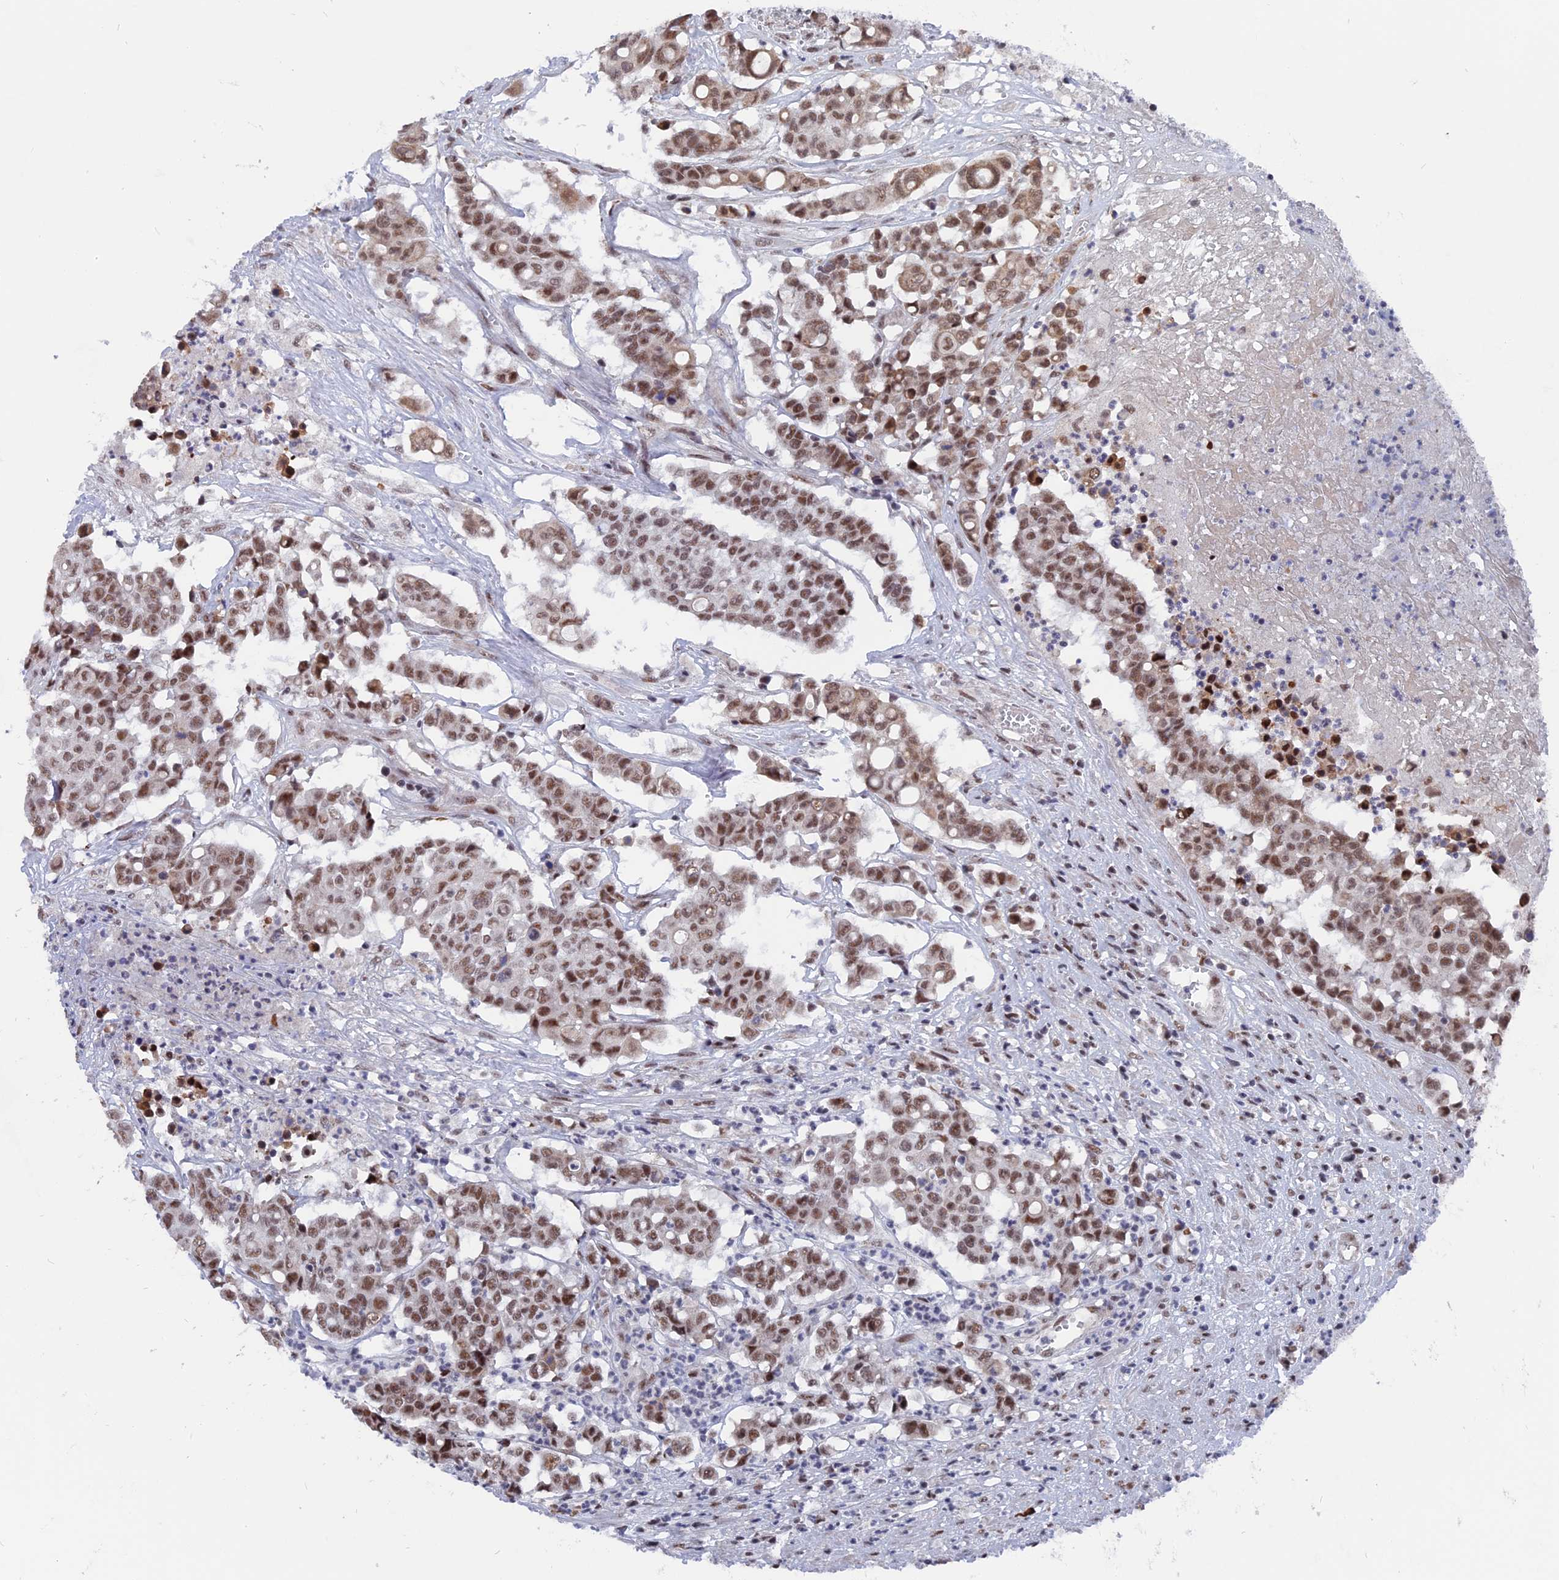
{"staining": {"intensity": "moderate", "quantity": ">75%", "location": "nuclear"}, "tissue": "colorectal cancer", "cell_type": "Tumor cells", "image_type": "cancer", "snomed": [{"axis": "morphology", "description": "Adenocarcinoma, NOS"}, {"axis": "topography", "description": "Colon"}], "caption": "A micrograph showing moderate nuclear expression in approximately >75% of tumor cells in colorectal cancer (adenocarcinoma), as visualized by brown immunohistochemical staining.", "gene": "SF3A2", "patient": {"sex": "male", "age": 51}}